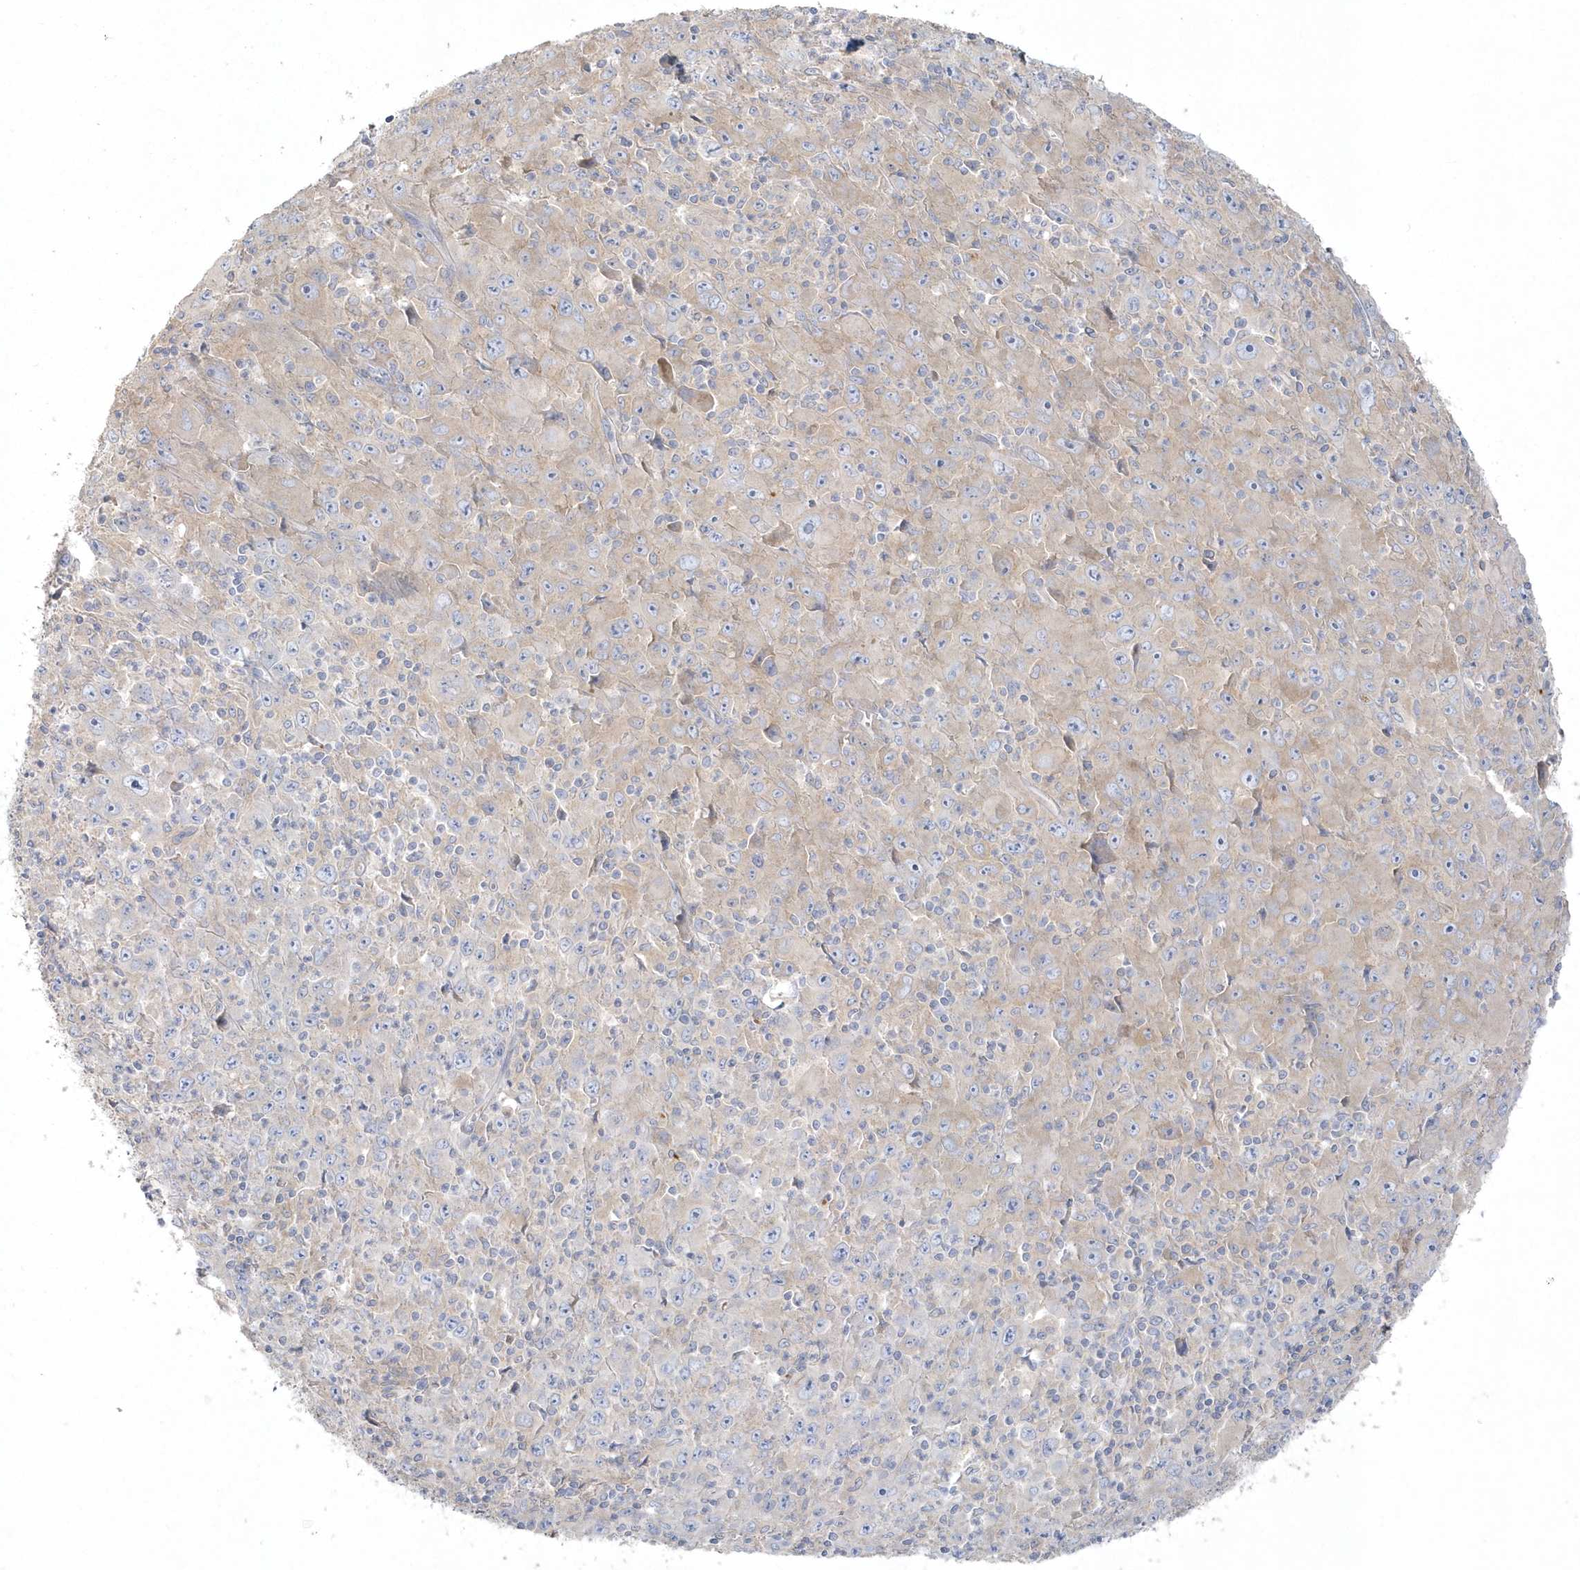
{"staining": {"intensity": "weak", "quantity": "<25%", "location": "cytoplasmic/membranous"}, "tissue": "melanoma", "cell_type": "Tumor cells", "image_type": "cancer", "snomed": [{"axis": "morphology", "description": "Malignant melanoma, Metastatic site"}, {"axis": "topography", "description": "Skin"}], "caption": "This image is of melanoma stained with immunohistochemistry (IHC) to label a protein in brown with the nuclei are counter-stained blue. There is no staining in tumor cells.", "gene": "BLTP3A", "patient": {"sex": "female", "age": 56}}